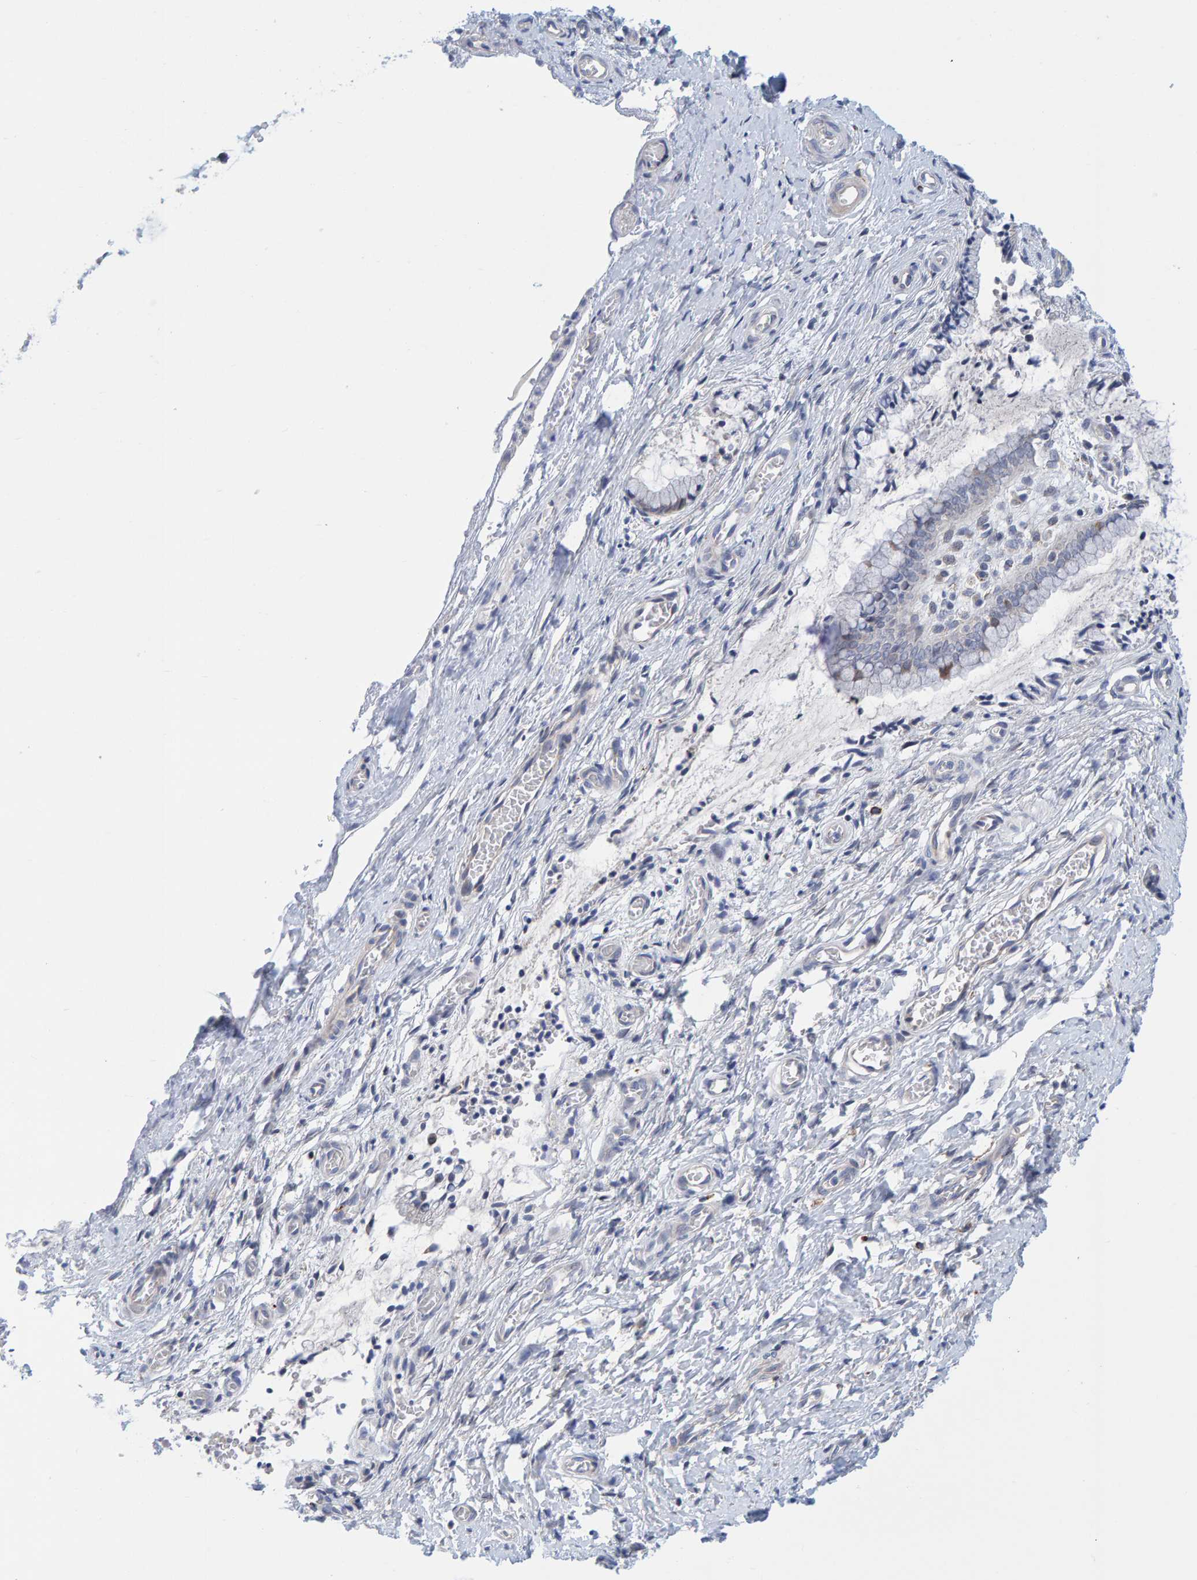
{"staining": {"intensity": "negative", "quantity": "none", "location": "none"}, "tissue": "cervix", "cell_type": "Glandular cells", "image_type": "normal", "snomed": [{"axis": "morphology", "description": "Normal tissue, NOS"}, {"axis": "topography", "description": "Cervix"}], "caption": "Immunohistochemistry micrograph of normal cervix: human cervix stained with DAB (3,3'-diaminobenzidine) shows no significant protein positivity in glandular cells. (DAB (3,3'-diaminobenzidine) immunohistochemistry (IHC) with hematoxylin counter stain).", "gene": "ZC3H3", "patient": {"sex": "female", "age": 55}}